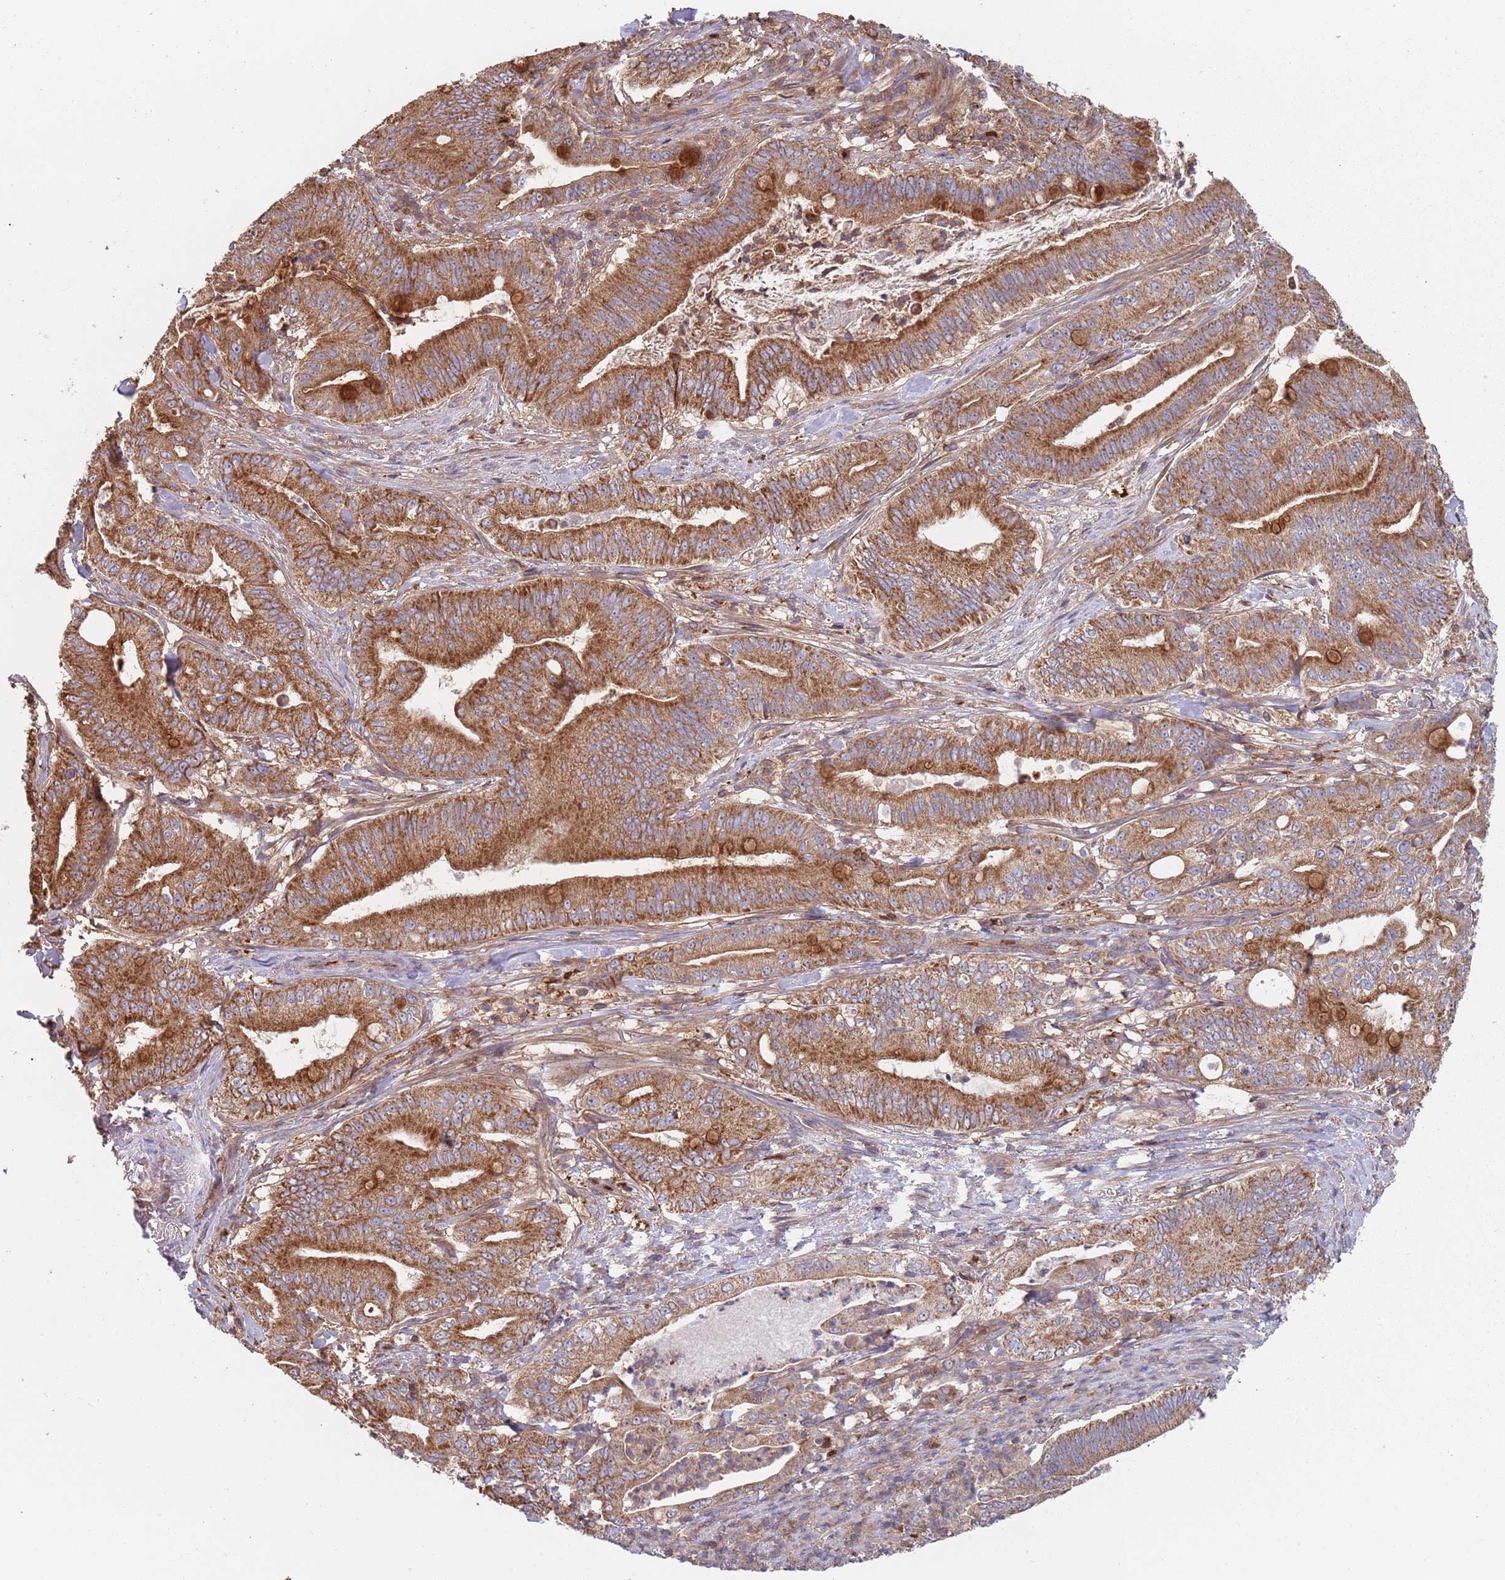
{"staining": {"intensity": "strong", "quantity": ">75%", "location": "cytoplasmic/membranous"}, "tissue": "pancreatic cancer", "cell_type": "Tumor cells", "image_type": "cancer", "snomed": [{"axis": "morphology", "description": "Adenocarcinoma, NOS"}, {"axis": "topography", "description": "Pancreas"}], "caption": "A brown stain shows strong cytoplasmic/membranous expression of a protein in human pancreatic cancer tumor cells.", "gene": "GDI2", "patient": {"sex": "male", "age": 71}}